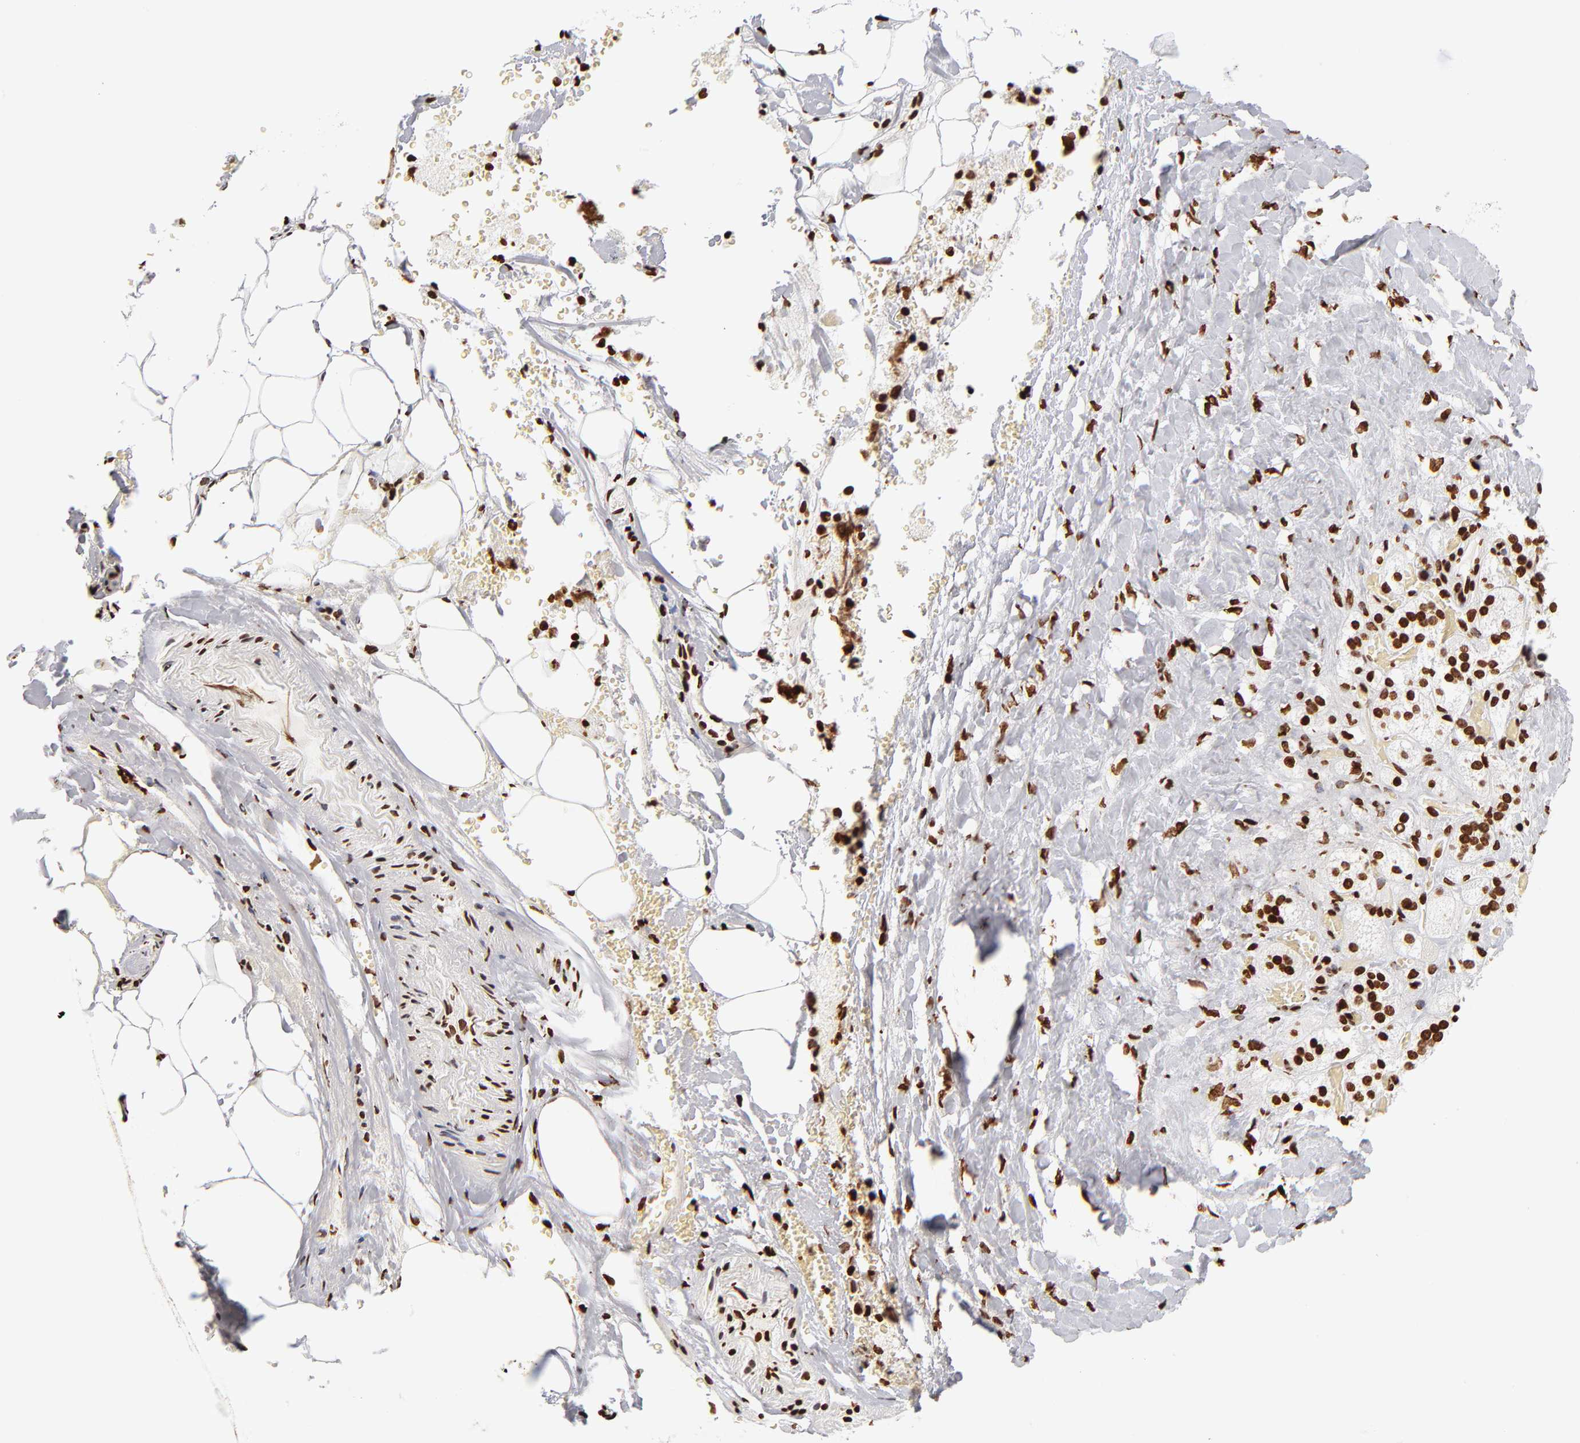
{"staining": {"intensity": "strong", "quantity": ">75%", "location": "nuclear"}, "tissue": "adrenal gland", "cell_type": "Glandular cells", "image_type": "normal", "snomed": [{"axis": "morphology", "description": "Normal tissue, NOS"}, {"axis": "topography", "description": "Adrenal gland"}], "caption": "Immunohistochemical staining of normal adrenal gland demonstrates >75% levels of strong nuclear protein positivity in approximately >75% of glandular cells. The staining was performed using DAB, with brown indicating positive protein expression. Nuclei are stained blue with hematoxylin.", "gene": "RTL4", "patient": {"sex": "female", "age": 71}}